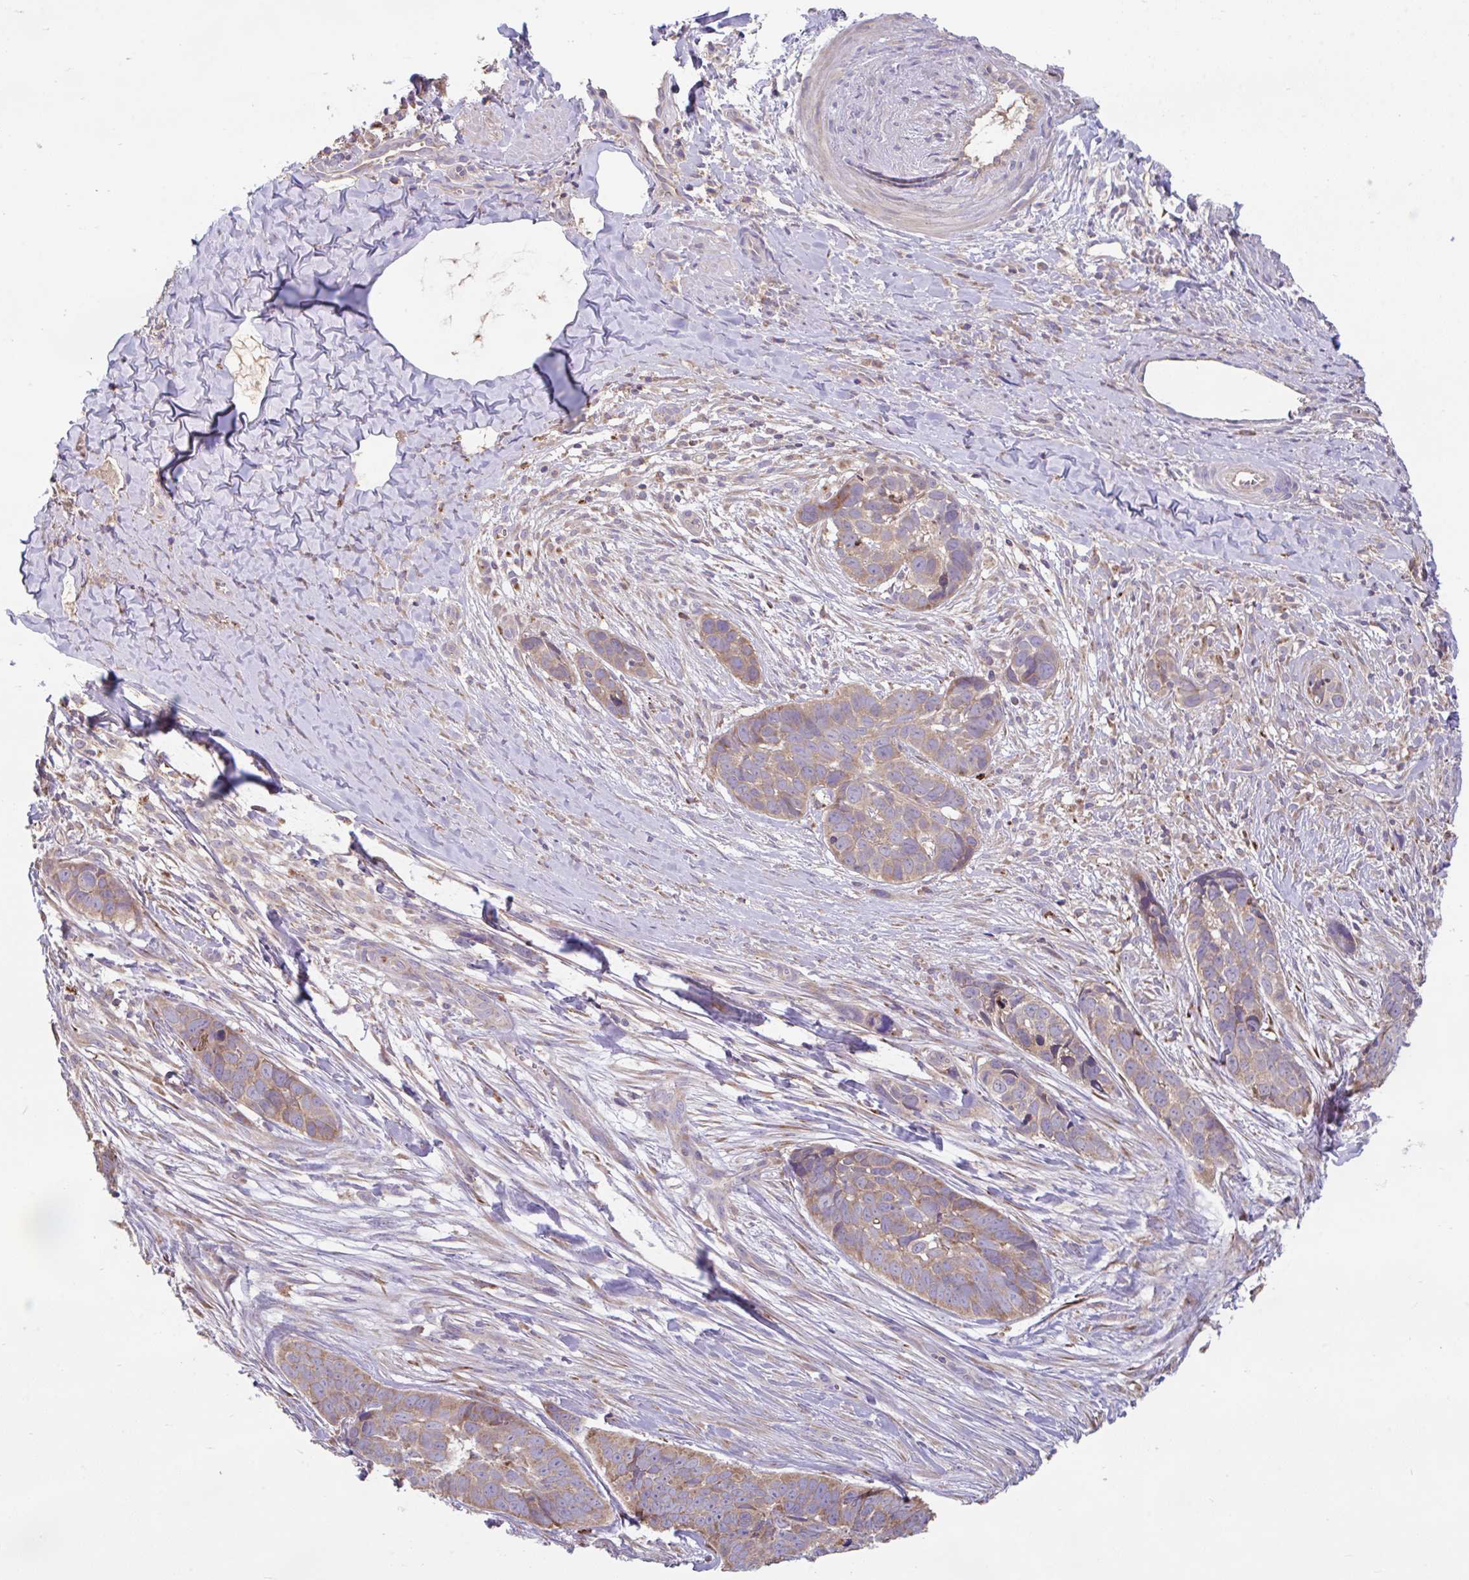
{"staining": {"intensity": "moderate", "quantity": ">75%", "location": "cytoplasmic/membranous"}, "tissue": "skin cancer", "cell_type": "Tumor cells", "image_type": "cancer", "snomed": [{"axis": "morphology", "description": "Basal cell carcinoma"}, {"axis": "topography", "description": "Skin"}], "caption": "A brown stain highlights moderate cytoplasmic/membranous positivity of a protein in skin cancer (basal cell carcinoma) tumor cells.", "gene": "RALBP1", "patient": {"sex": "female", "age": 82}}